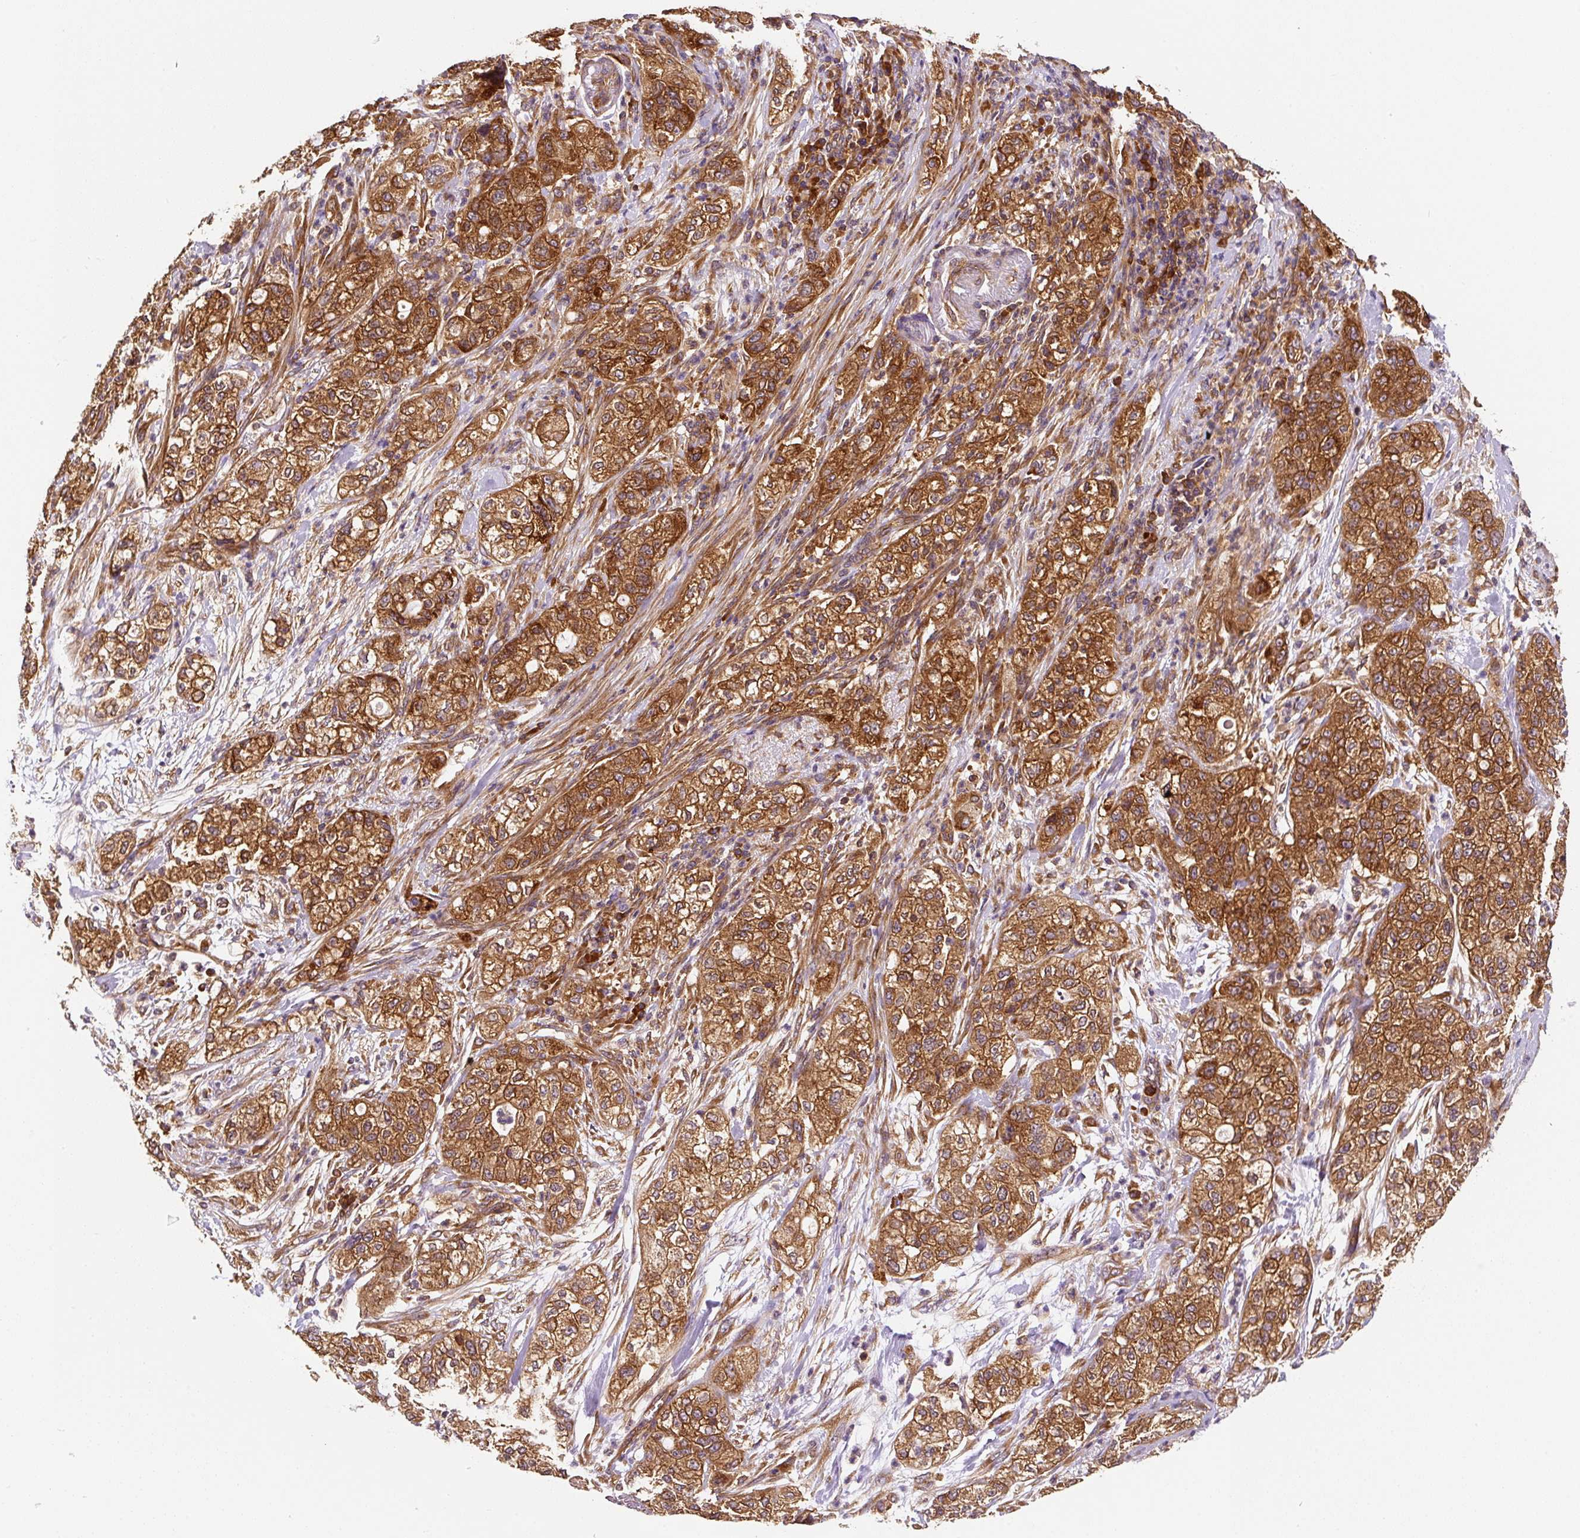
{"staining": {"intensity": "strong", "quantity": ">75%", "location": "cytoplasmic/membranous"}, "tissue": "pancreatic cancer", "cell_type": "Tumor cells", "image_type": "cancer", "snomed": [{"axis": "morphology", "description": "Adenocarcinoma, NOS"}, {"axis": "topography", "description": "Pancreas"}], "caption": "The image reveals immunohistochemical staining of pancreatic cancer (adenocarcinoma). There is strong cytoplasmic/membranous staining is identified in approximately >75% of tumor cells.", "gene": "EIF2S2", "patient": {"sex": "female", "age": 78}}